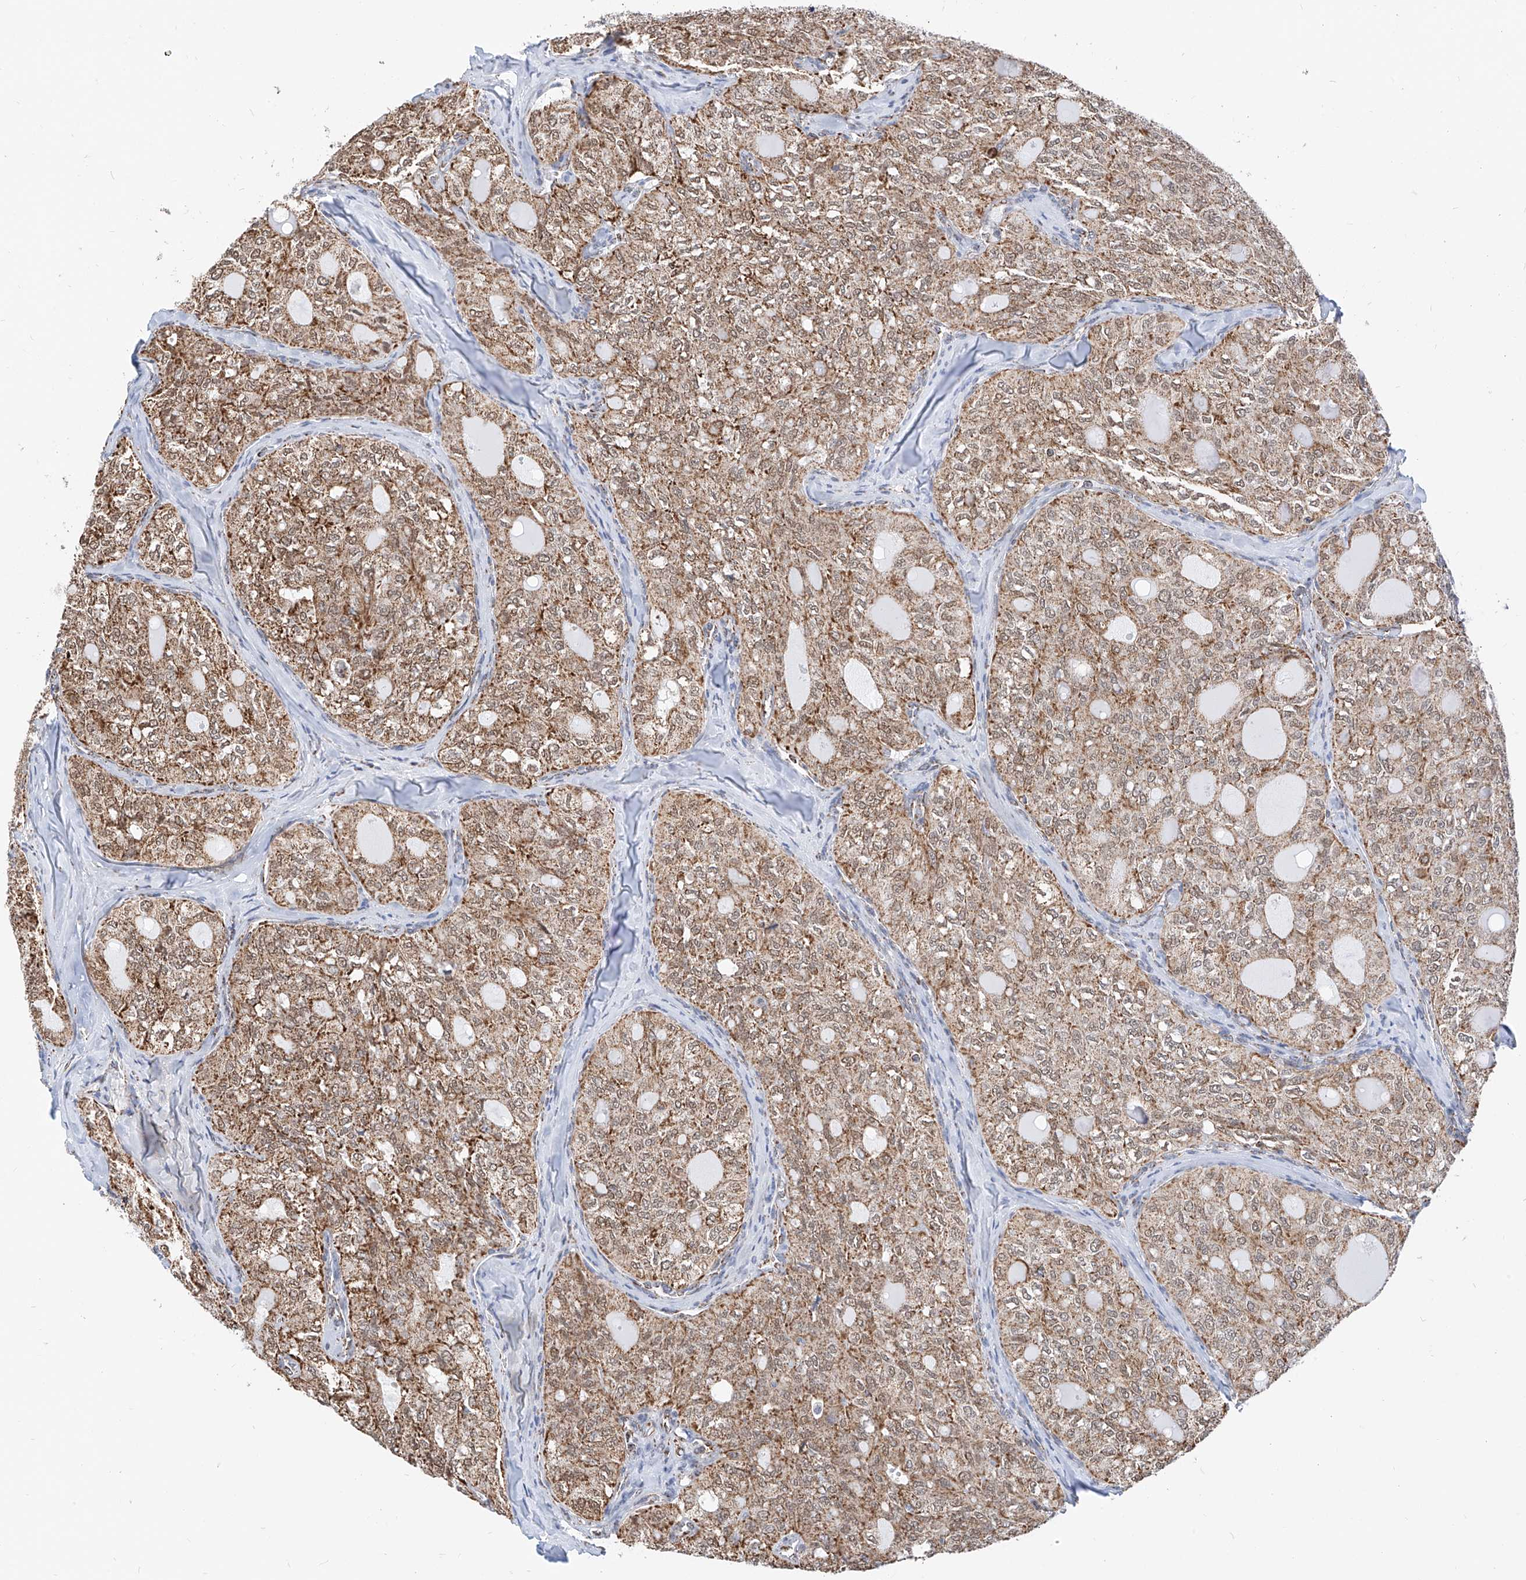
{"staining": {"intensity": "moderate", "quantity": ">75%", "location": "cytoplasmic/membranous"}, "tissue": "thyroid cancer", "cell_type": "Tumor cells", "image_type": "cancer", "snomed": [{"axis": "morphology", "description": "Follicular adenoma carcinoma, NOS"}, {"axis": "topography", "description": "Thyroid gland"}], "caption": "Thyroid follicular adenoma carcinoma was stained to show a protein in brown. There is medium levels of moderate cytoplasmic/membranous staining in approximately >75% of tumor cells.", "gene": "NALCN", "patient": {"sex": "male", "age": 75}}